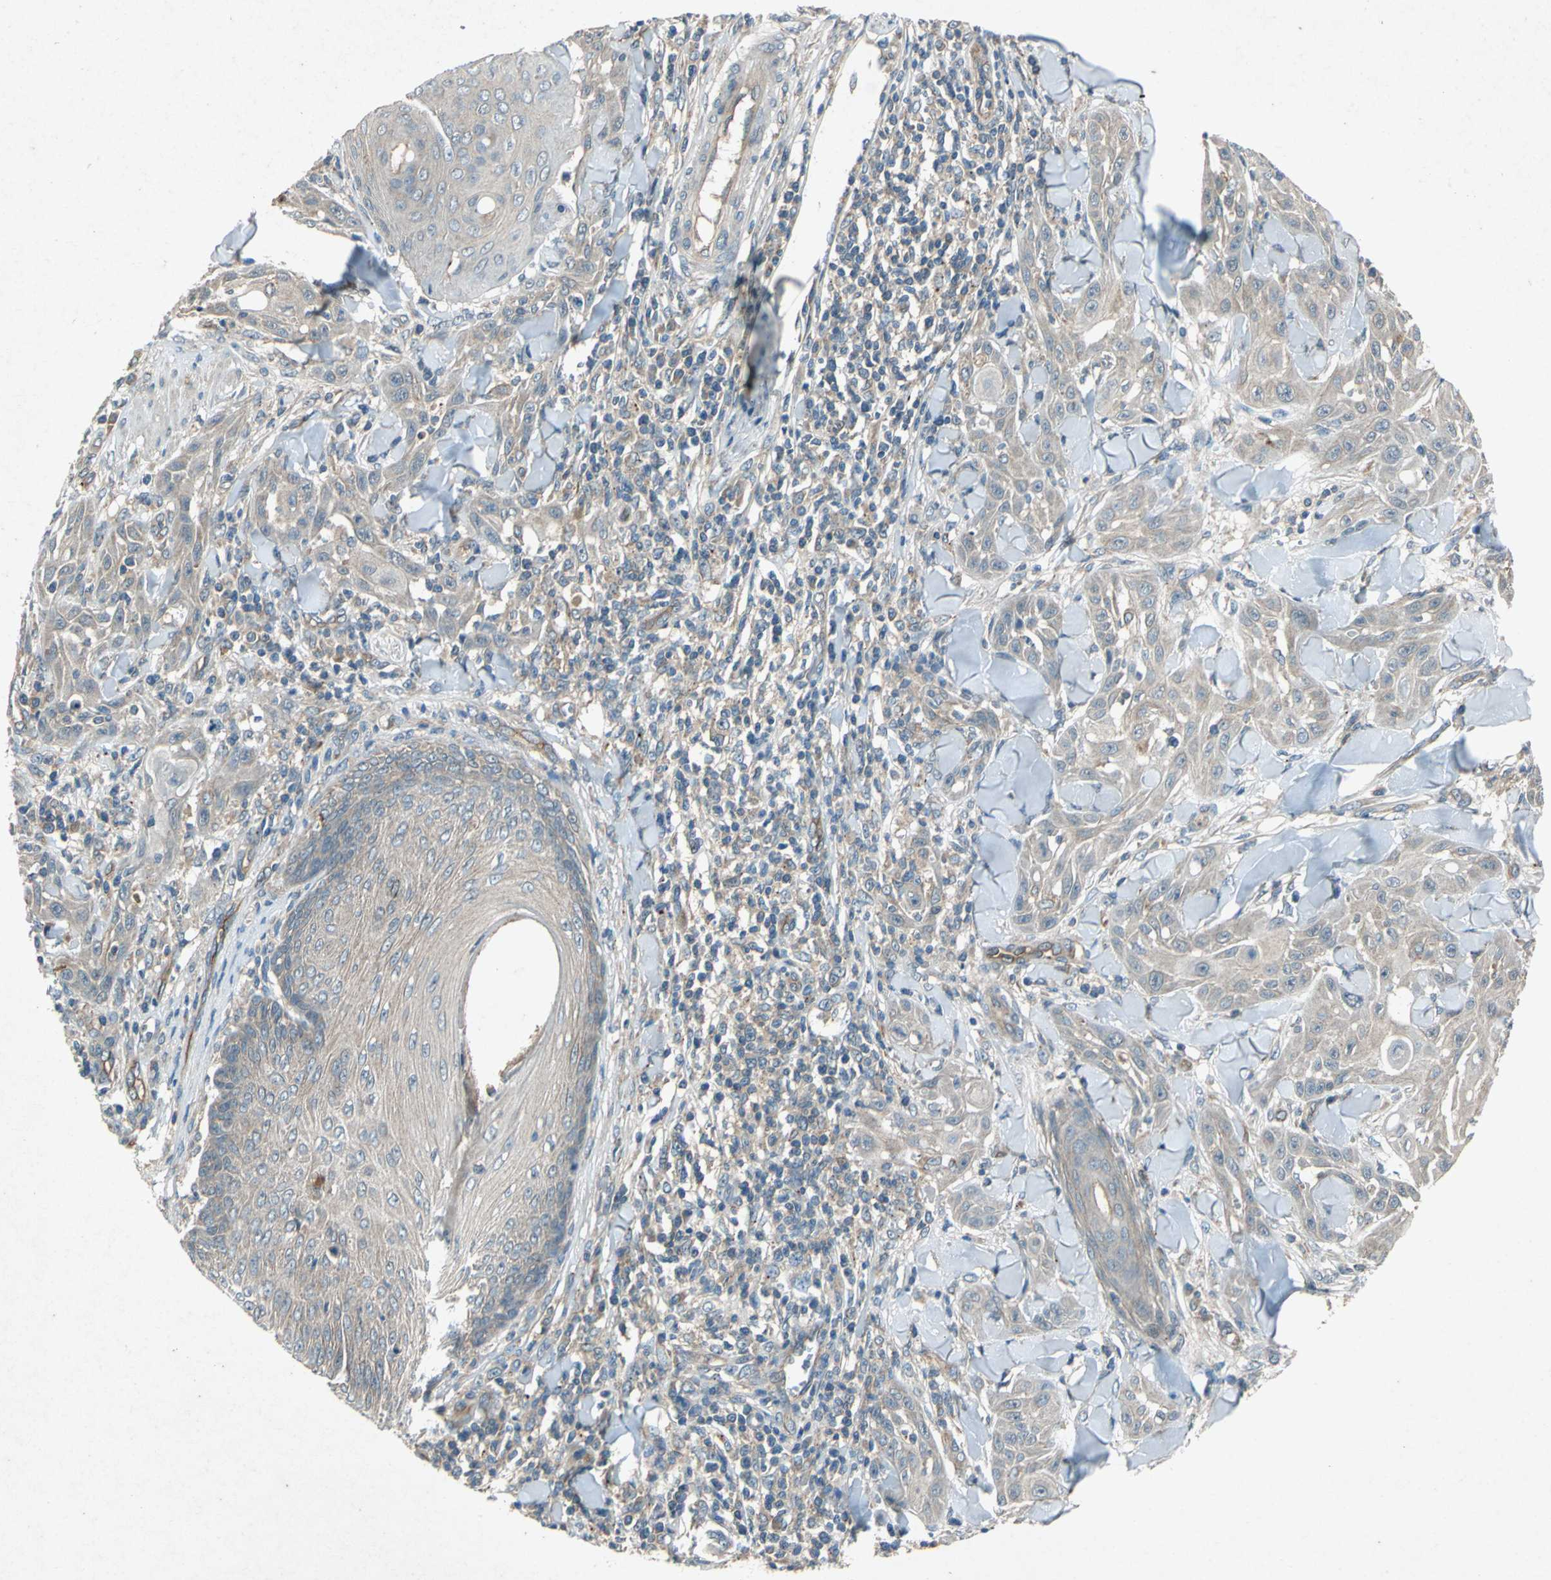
{"staining": {"intensity": "weak", "quantity": ">75%", "location": "cytoplasmic/membranous"}, "tissue": "skin cancer", "cell_type": "Tumor cells", "image_type": "cancer", "snomed": [{"axis": "morphology", "description": "Squamous cell carcinoma, NOS"}, {"axis": "topography", "description": "Skin"}], "caption": "Human squamous cell carcinoma (skin) stained with a protein marker demonstrates weak staining in tumor cells.", "gene": "EMCN", "patient": {"sex": "male", "age": 24}}